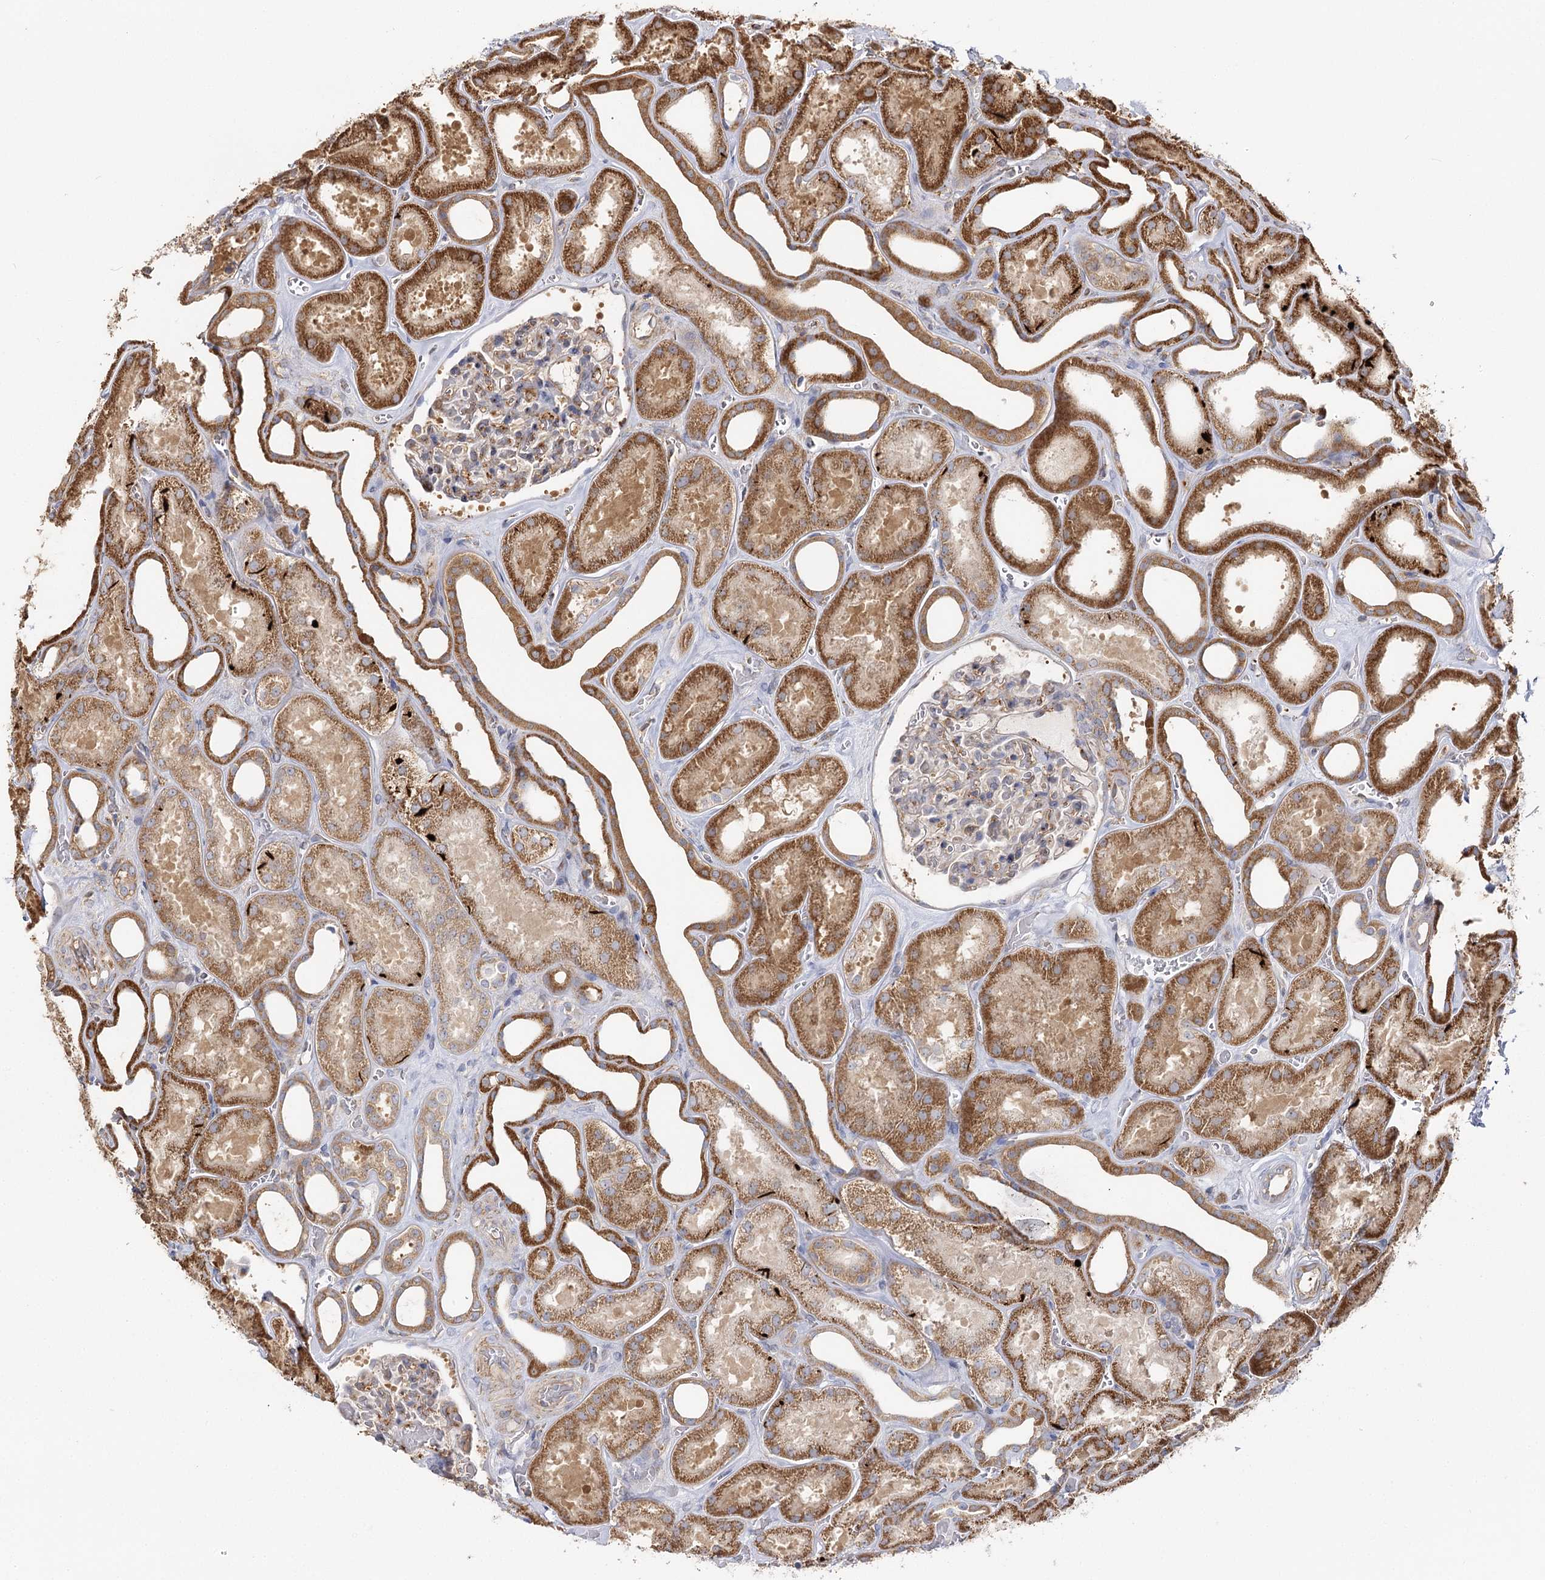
{"staining": {"intensity": "moderate", "quantity": "<25%", "location": "cytoplasmic/membranous"}, "tissue": "kidney", "cell_type": "Cells in glomeruli", "image_type": "normal", "snomed": [{"axis": "morphology", "description": "Normal tissue, NOS"}, {"axis": "morphology", "description": "Adenocarcinoma, NOS"}, {"axis": "topography", "description": "Kidney"}], "caption": "A micrograph showing moderate cytoplasmic/membranous expression in about <25% of cells in glomeruli in normal kidney, as visualized by brown immunohistochemical staining.", "gene": "SEC24B", "patient": {"sex": "female", "age": 68}}